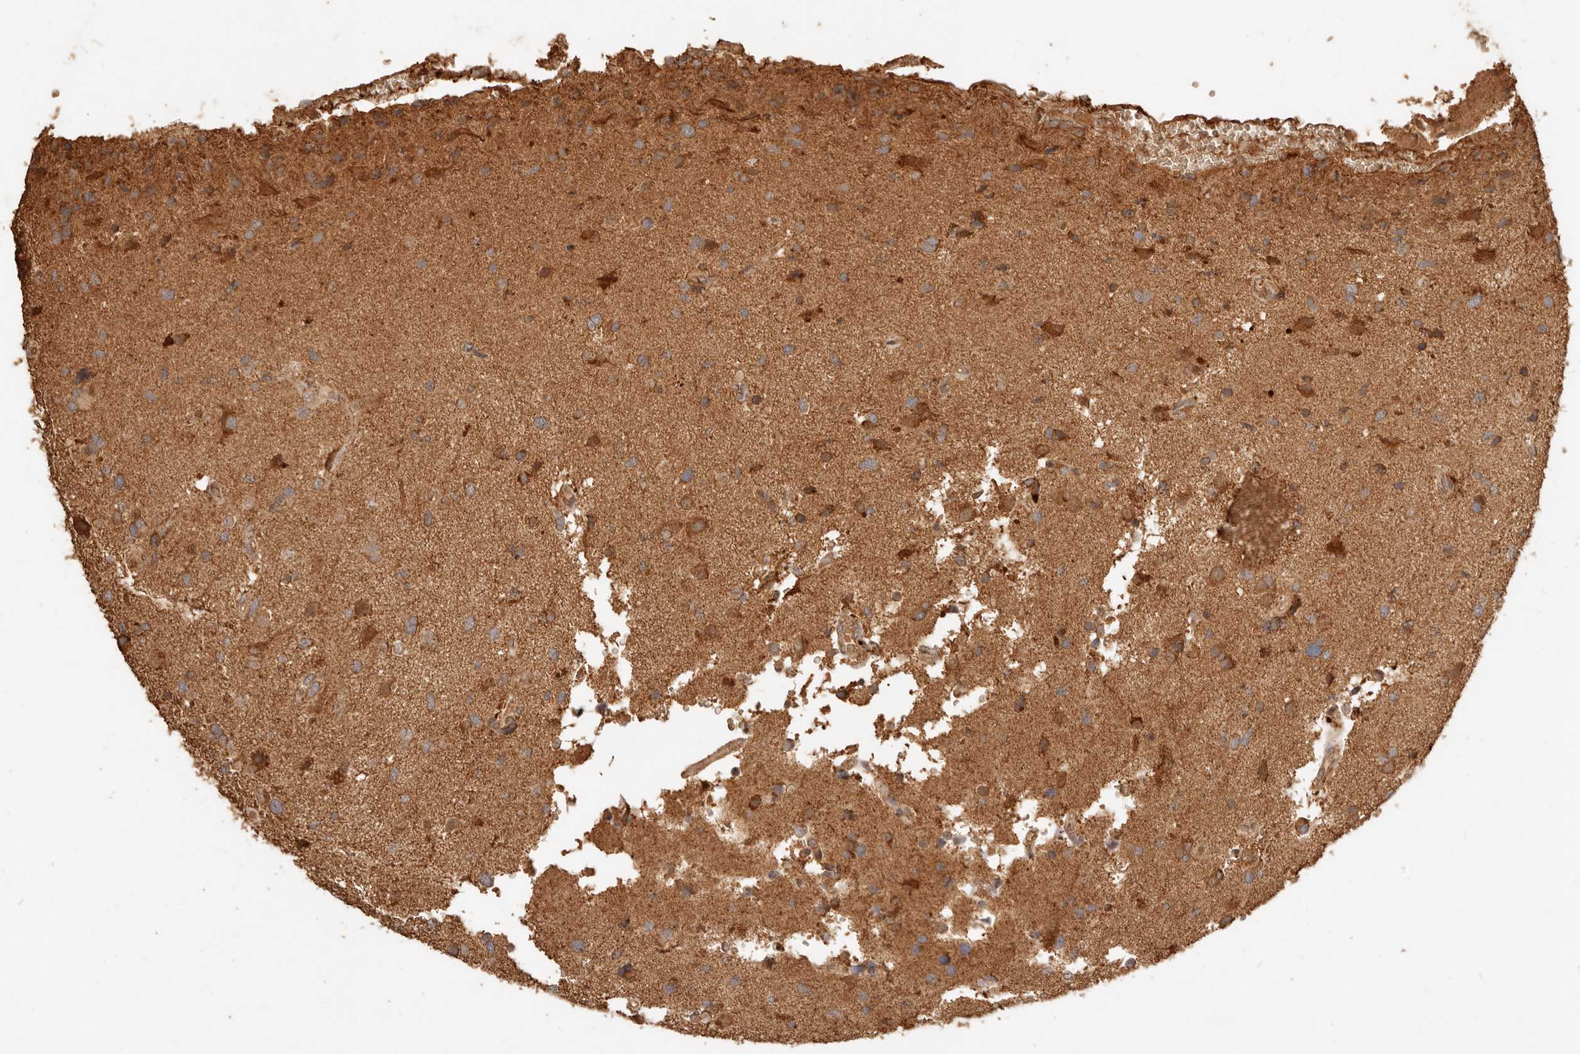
{"staining": {"intensity": "moderate", "quantity": ">75%", "location": "cytoplasmic/membranous"}, "tissue": "glioma", "cell_type": "Tumor cells", "image_type": "cancer", "snomed": [{"axis": "morphology", "description": "Glioma, malignant, High grade"}, {"axis": "topography", "description": "Brain"}], "caption": "A medium amount of moderate cytoplasmic/membranous staining is seen in about >75% of tumor cells in glioma tissue.", "gene": "FAM180B", "patient": {"sex": "male", "age": 33}}